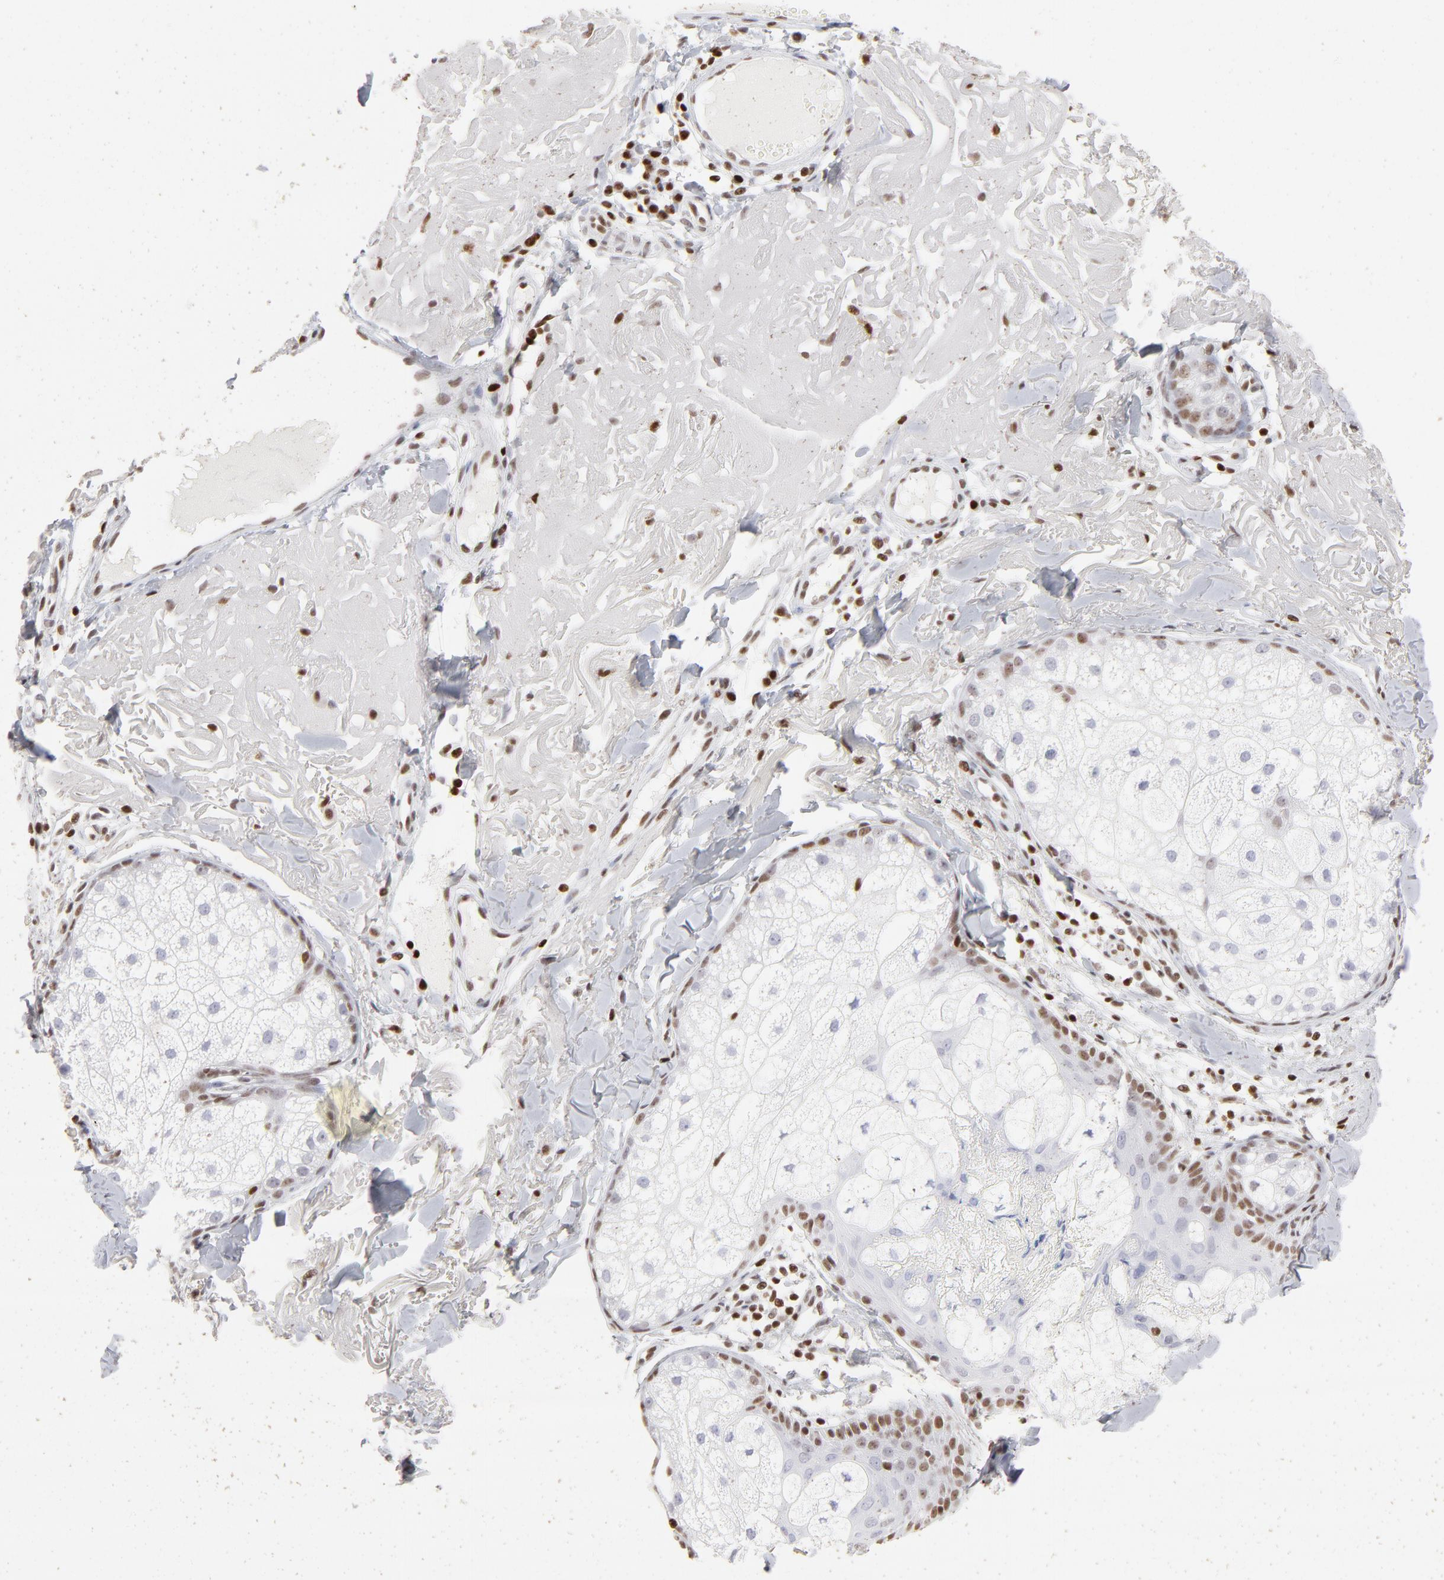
{"staining": {"intensity": "weak", "quantity": "25%-75%", "location": "nuclear"}, "tissue": "skin cancer", "cell_type": "Tumor cells", "image_type": "cancer", "snomed": [{"axis": "morphology", "description": "Basal cell carcinoma"}, {"axis": "topography", "description": "Skin"}], "caption": "A photomicrograph of skin cancer (basal cell carcinoma) stained for a protein displays weak nuclear brown staining in tumor cells.", "gene": "PARP1", "patient": {"sex": "male", "age": 74}}